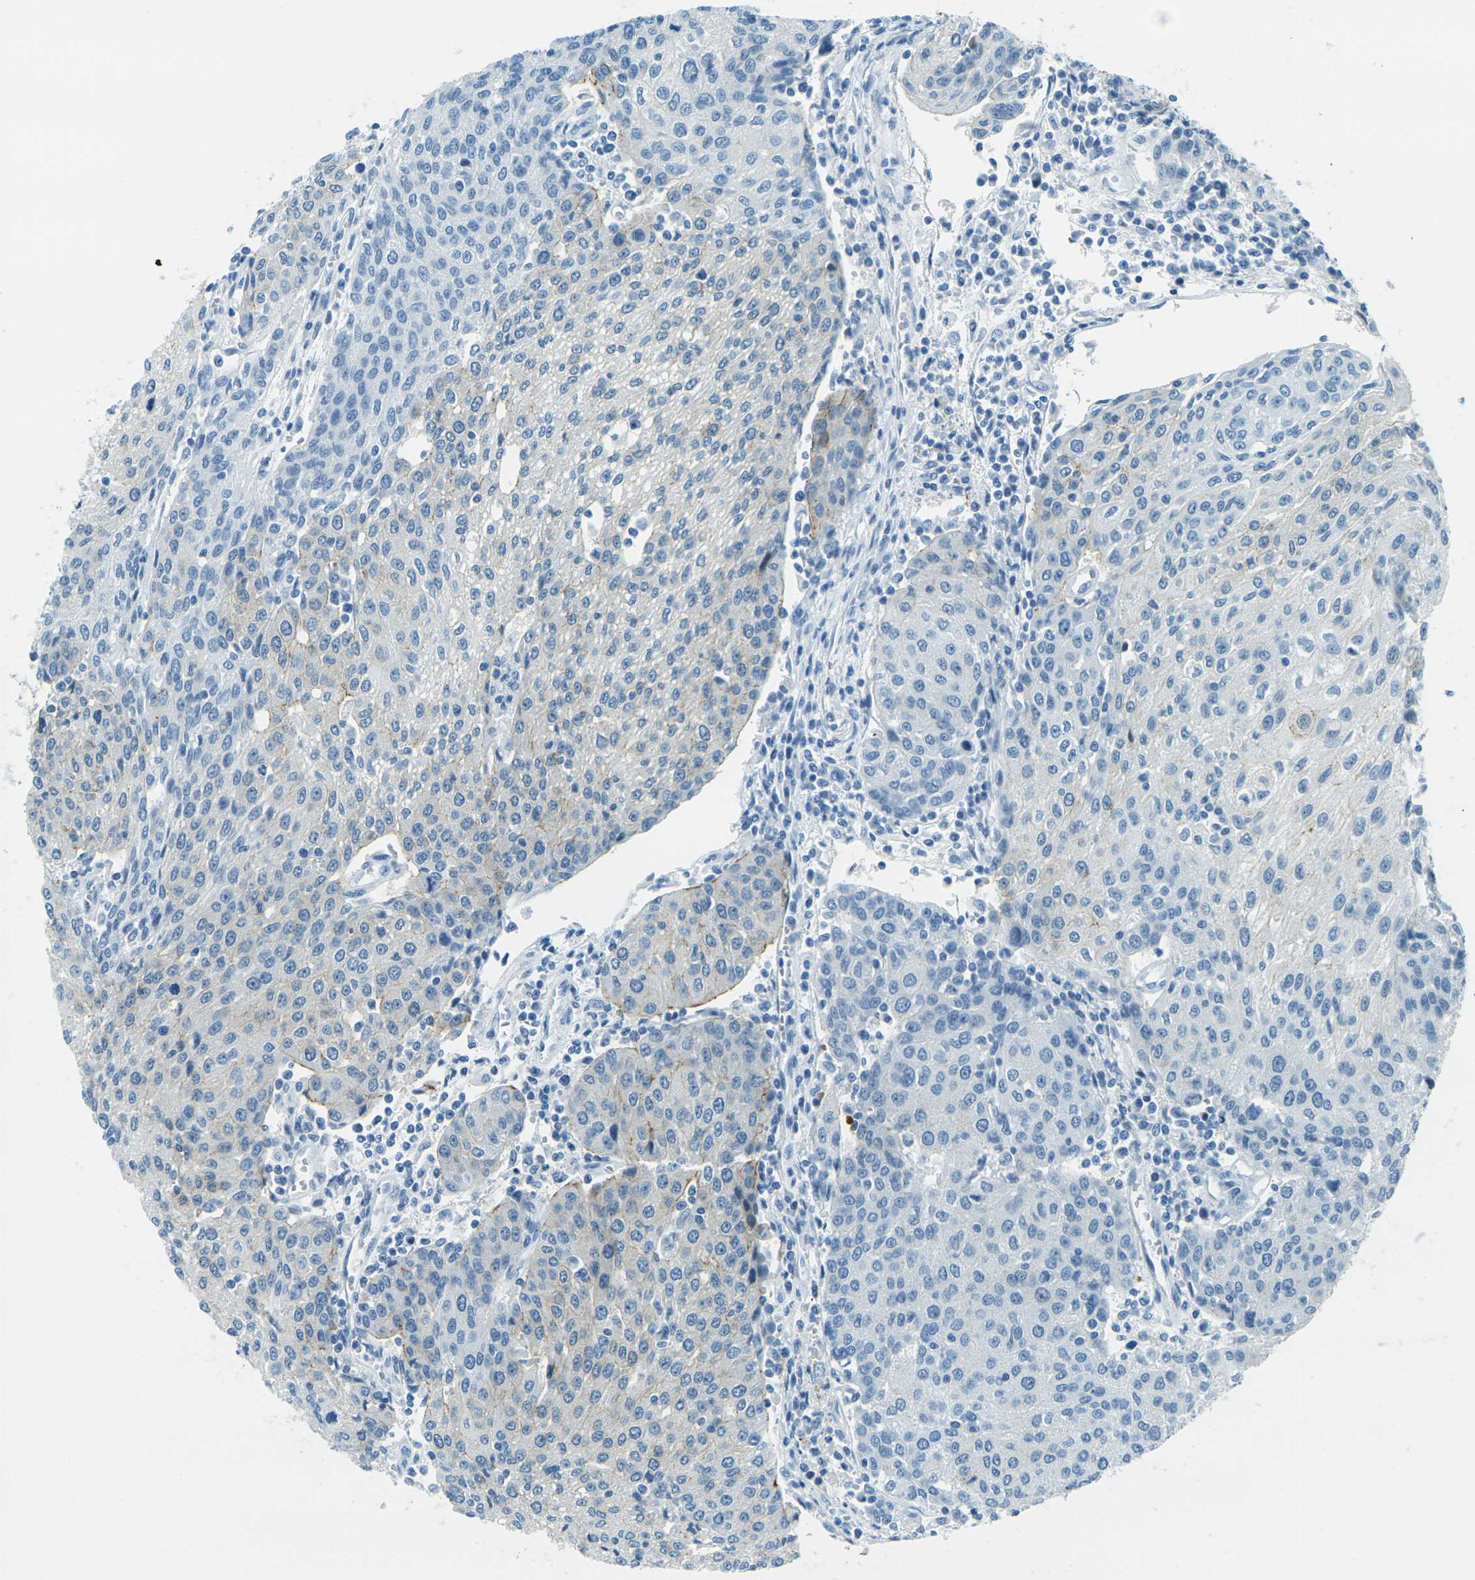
{"staining": {"intensity": "negative", "quantity": "none", "location": "none"}, "tissue": "urothelial cancer", "cell_type": "Tumor cells", "image_type": "cancer", "snomed": [{"axis": "morphology", "description": "Urothelial carcinoma, High grade"}, {"axis": "topography", "description": "Urinary bladder"}], "caption": "IHC of urothelial cancer reveals no positivity in tumor cells.", "gene": "OCLN", "patient": {"sex": "female", "age": 85}}